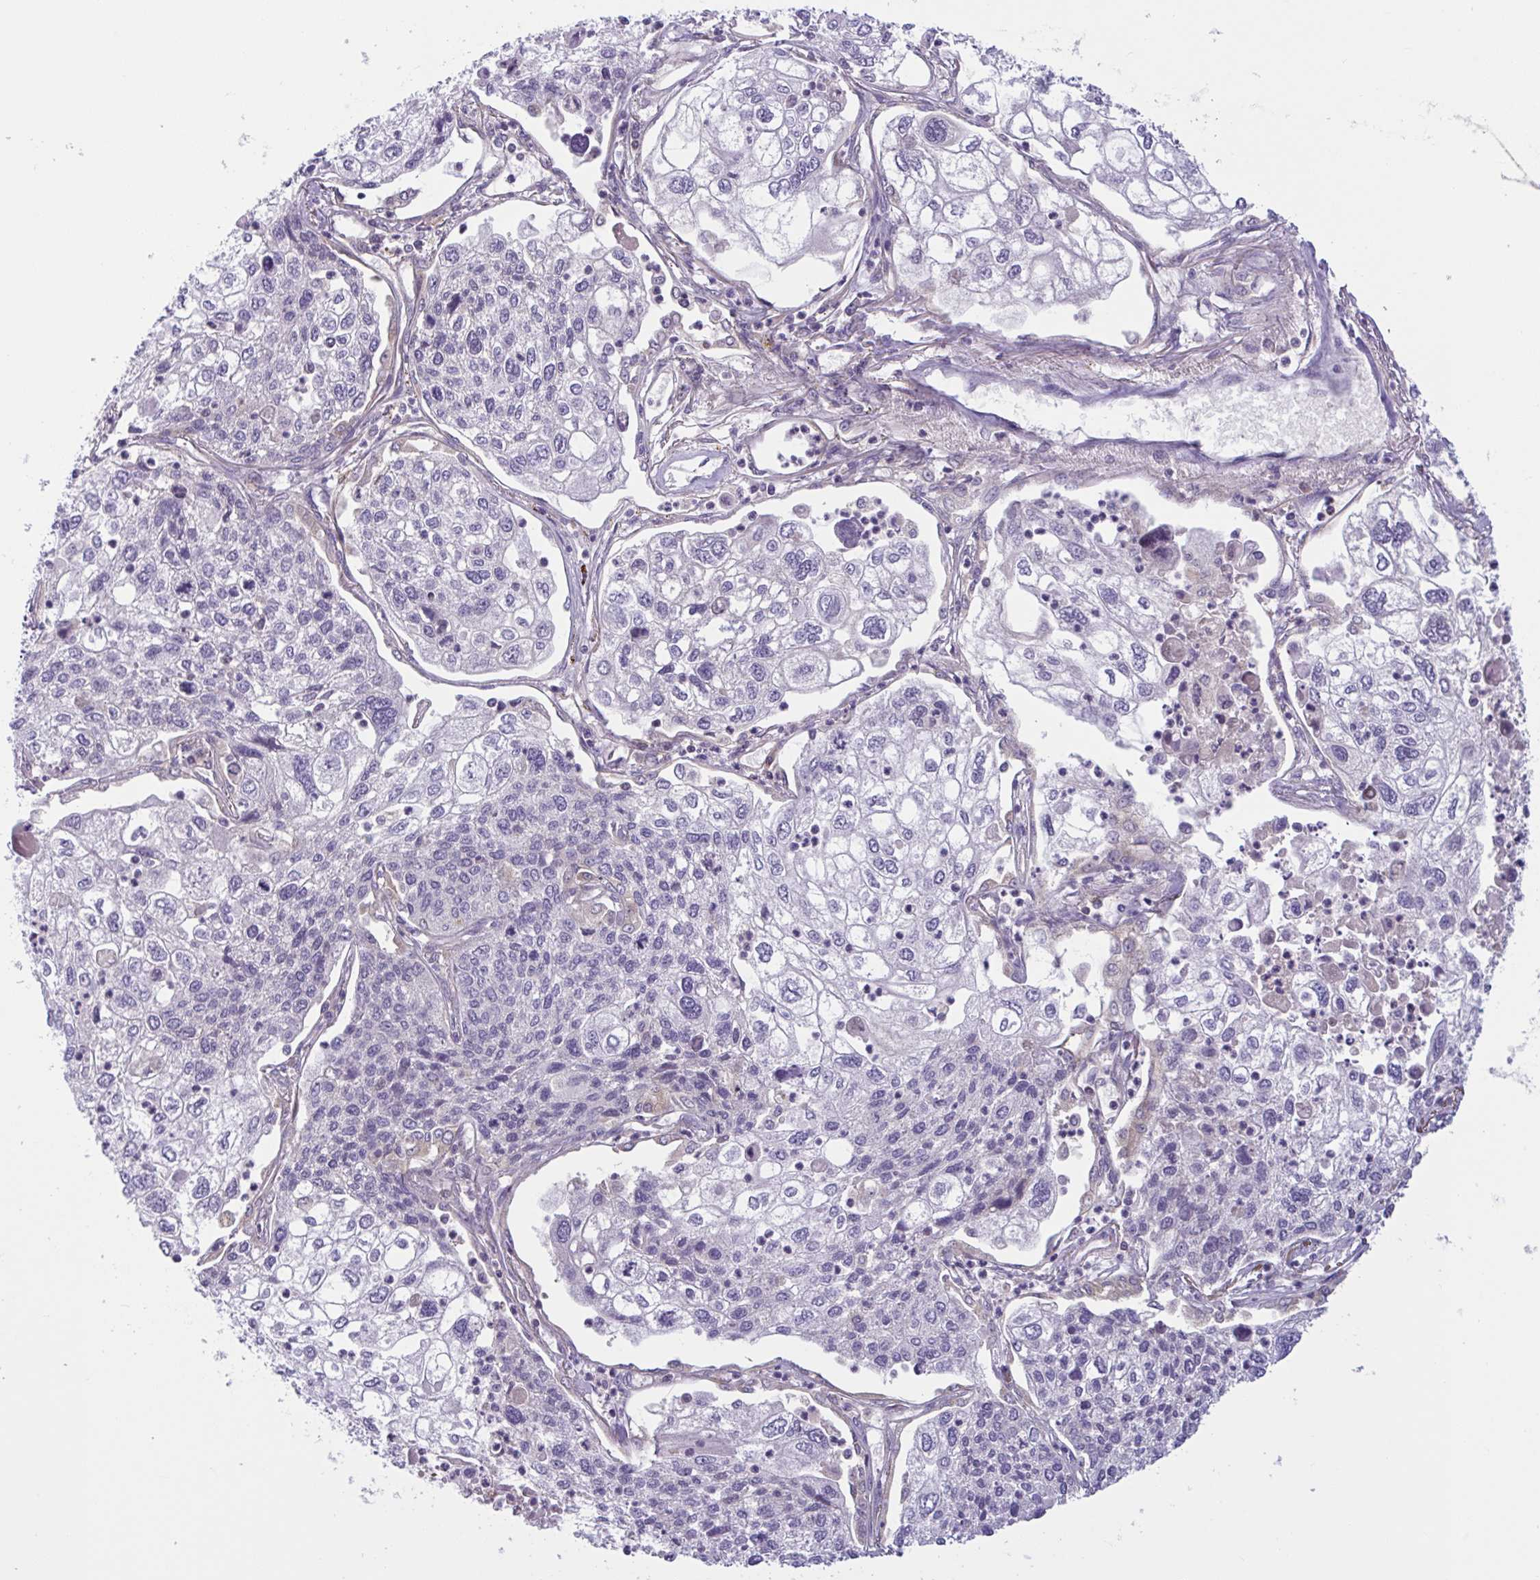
{"staining": {"intensity": "negative", "quantity": "none", "location": "none"}, "tissue": "lung cancer", "cell_type": "Tumor cells", "image_type": "cancer", "snomed": [{"axis": "morphology", "description": "Squamous cell carcinoma, NOS"}, {"axis": "topography", "description": "Lung"}], "caption": "Squamous cell carcinoma (lung) stained for a protein using immunohistochemistry shows no positivity tumor cells.", "gene": "WNT9B", "patient": {"sex": "male", "age": 74}}